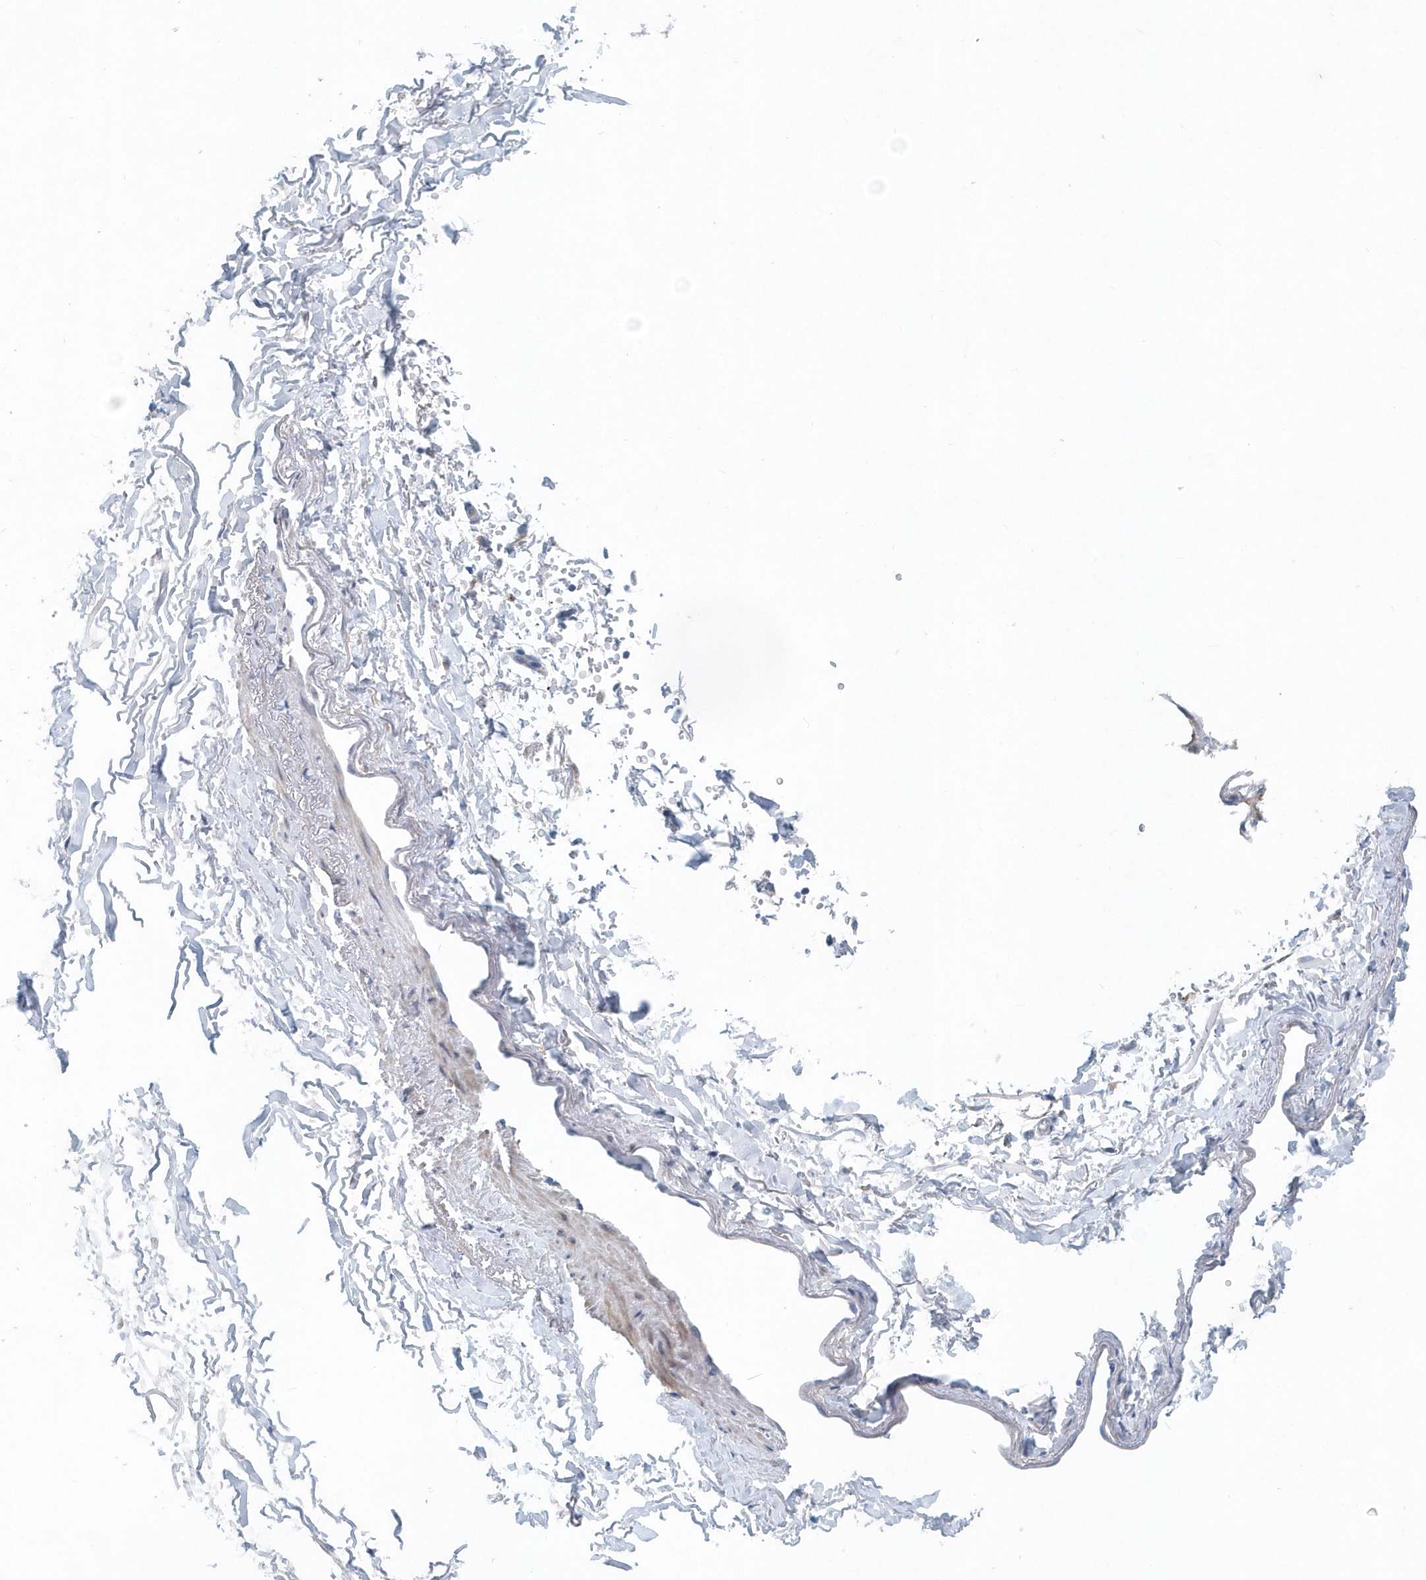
{"staining": {"intensity": "negative", "quantity": "none", "location": "none"}, "tissue": "adipose tissue", "cell_type": "Adipocytes", "image_type": "normal", "snomed": [{"axis": "morphology", "description": "Normal tissue, NOS"}, {"axis": "topography", "description": "Cartilage tissue"}, {"axis": "topography", "description": "Bronchus"}], "caption": "Human adipose tissue stained for a protein using IHC reveals no expression in adipocytes.", "gene": "PFN2", "patient": {"sex": "female", "age": 73}}